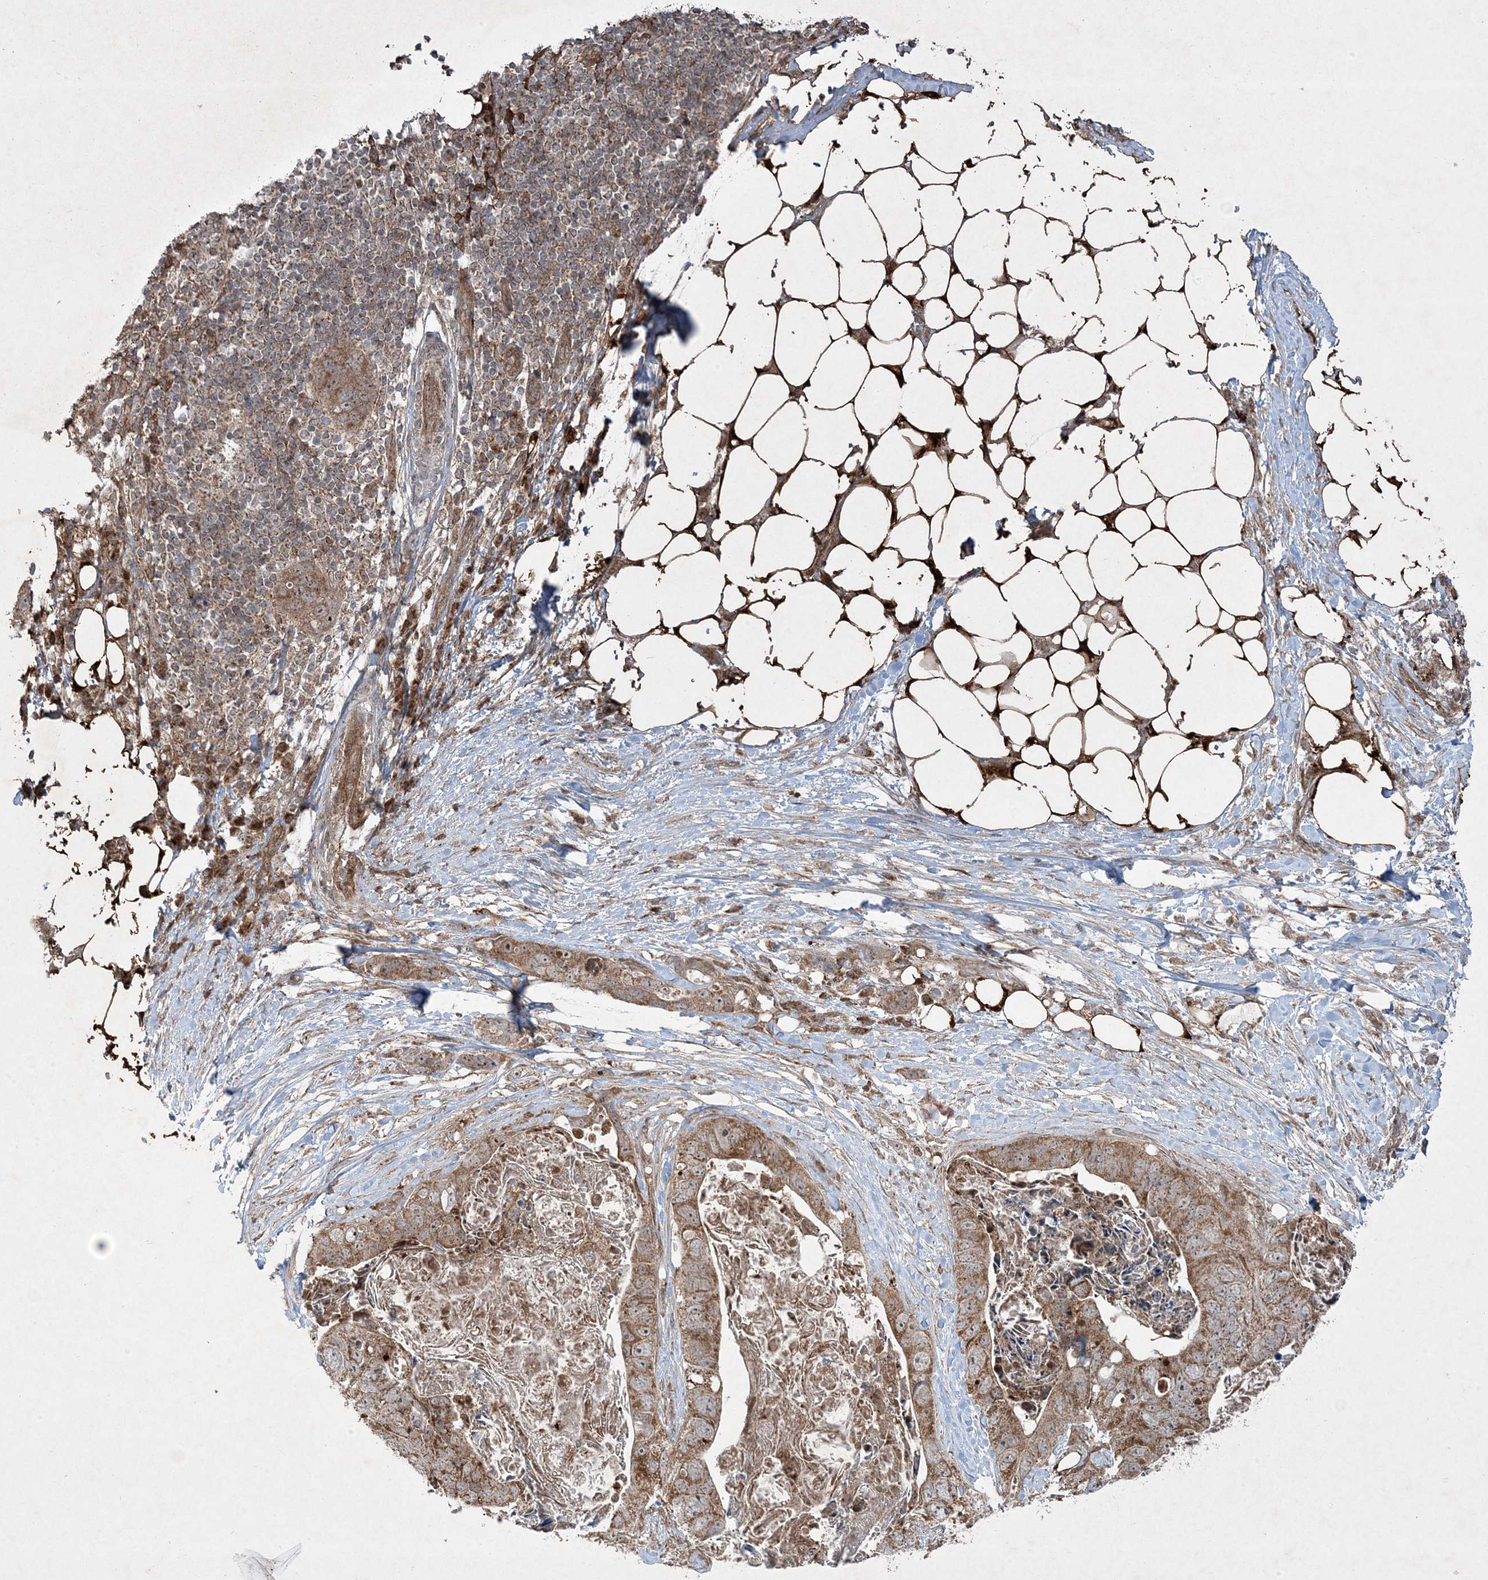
{"staining": {"intensity": "moderate", "quantity": ">75%", "location": "cytoplasmic/membranous,nuclear"}, "tissue": "stomach cancer", "cell_type": "Tumor cells", "image_type": "cancer", "snomed": [{"axis": "morphology", "description": "Adenocarcinoma, NOS"}, {"axis": "topography", "description": "Stomach"}], "caption": "Stomach cancer (adenocarcinoma) stained for a protein displays moderate cytoplasmic/membranous and nuclear positivity in tumor cells.", "gene": "PLEKHM2", "patient": {"sex": "female", "age": 89}}